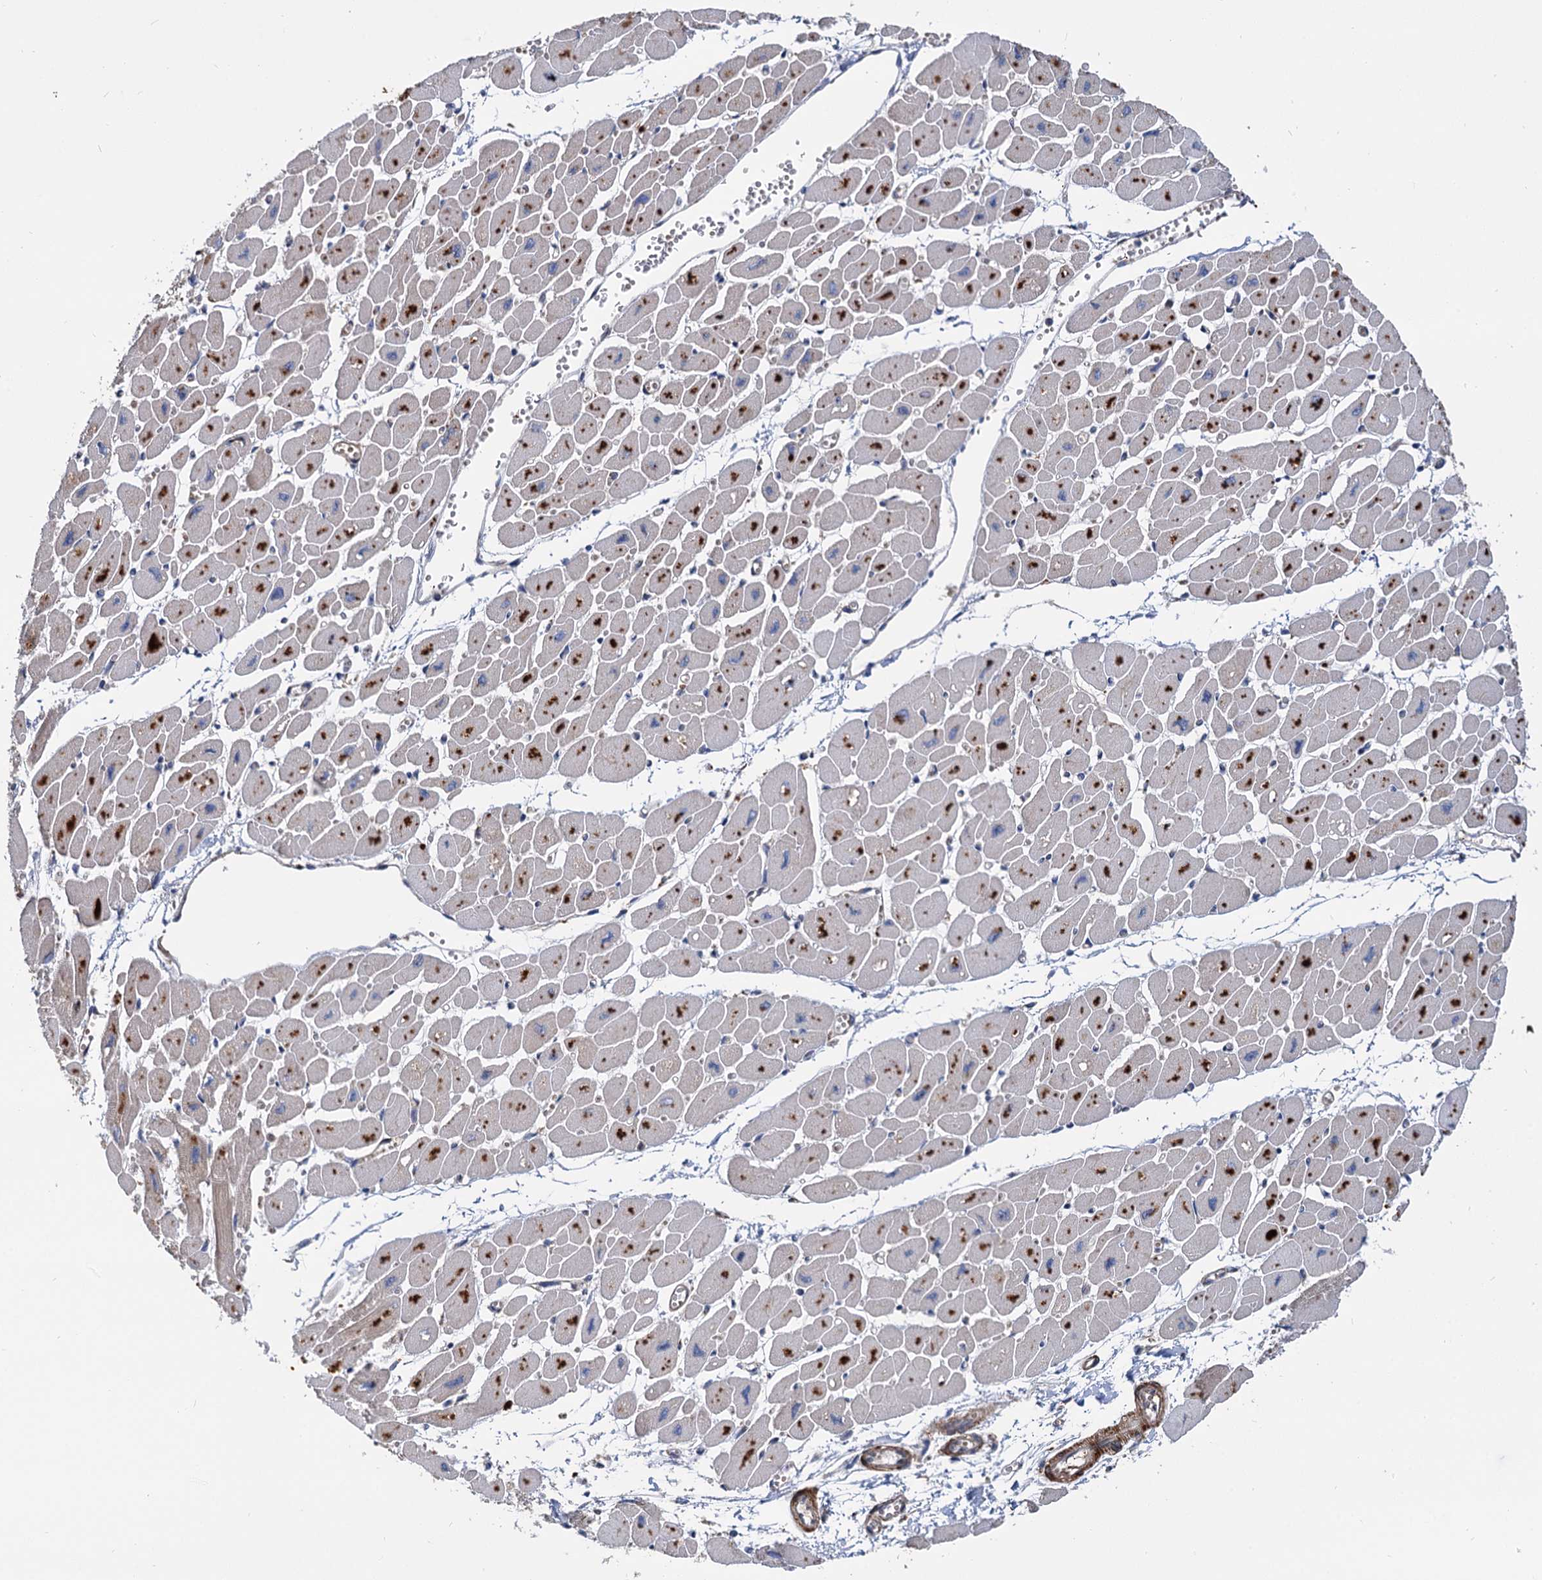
{"staining": {"intensity": "moderate", "quantity": "25%-75%", "location": "cytoplasmic/membranous"}, "tissue": "heart muscle", "cell_type": "Cardiomyocytes", "image_type": "normal", "snomed": [{"axis": "morphology", "description": "Normal tissue, NOS"}, {"axis": "topography", "description": "Heart"}], "caption": "The immunohistochemical stain labels moderate cytoplasmic/membranous expression in cardiomyocytes of benign heart muscle. The staining was performed using DAB to visualize the protein expression in brown, while the nuclei were stained in blue with hematoxylin (Magnification: 20x).", "gene": "ALKBH7", "patient": {"sex": "female", "age": 54}}